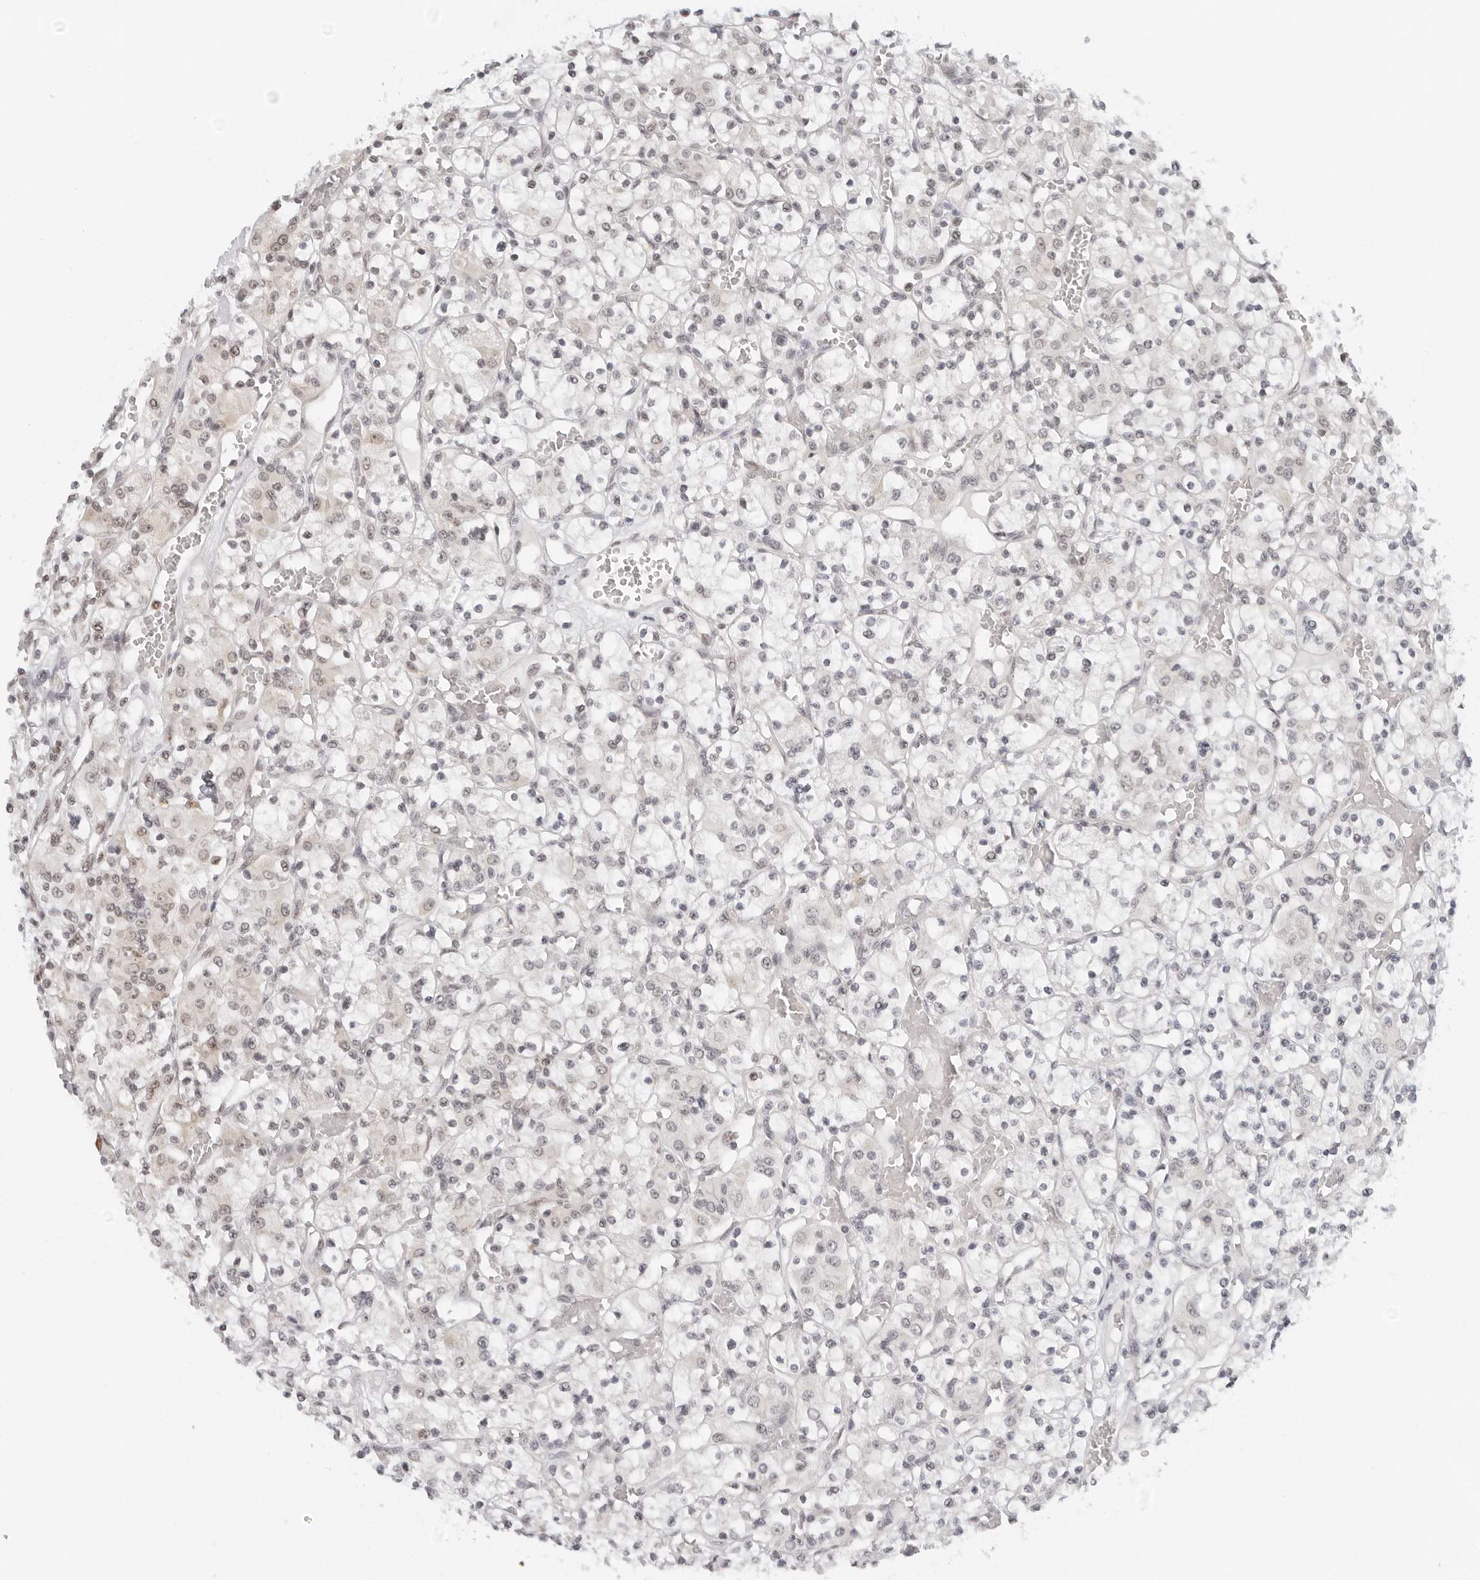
{"staining": {"intensity": "weak", "quantity": "<25%", "location": "nuclear"}, "tissue": "renal cancer", "cell_type": "Tumor cells", "image_type": "cancer", "snomed": [{"axis": "morphology", "description": "Adenocarcinoma, NOS"}, {"axis": "topography", "description": "Kidney"}], "caption": "IHC of human renal cancer demonstrates no staining in tumor cells. The staining was performed using DAB (3,3'-diaminobenzidine) to visualize the protein expression in brown, while the nuclei were stained in blue with hematoxylin (Magnification: 20x).", "gene": "TOX4", "patient": {"sex": "female", "age": 59}}